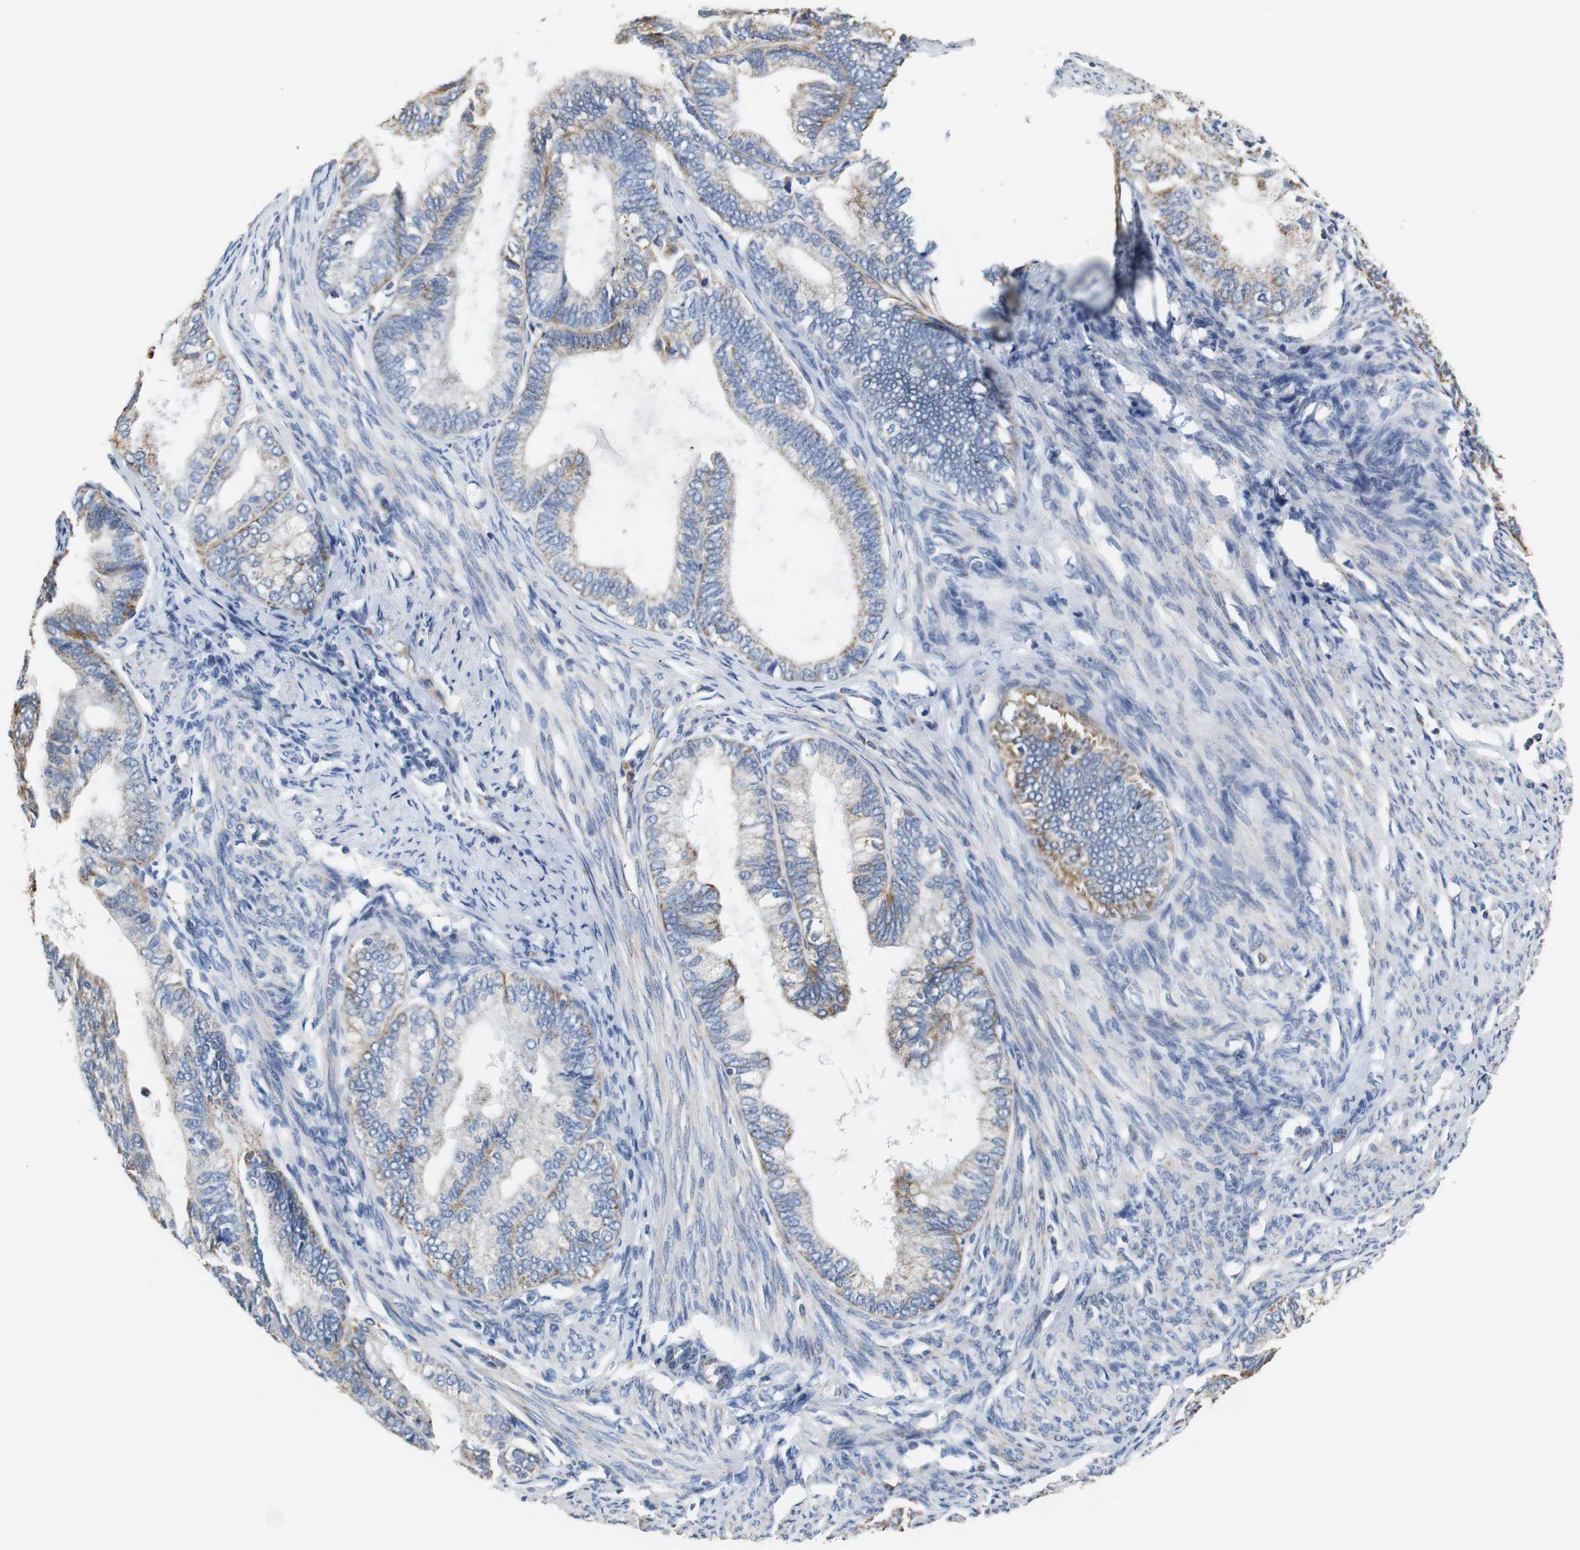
{"staining": {"intensity": "moderate", "quantity": "<25%", "location": "cytoplasmic/membranous"}, "tissue": "endometrial cancer", "cell_type": "Tumor cells", "image_type": "cancer", "snomed": [{"axis": "morphology", "description": "Adenocarcinoma, NOS"}, {"axis": "topography", "description": "Endometrium"}], "caption": "Adenocarcinoma (endometrial) tissue exhibits moderate cytoplasmic/membranous positivity in approximately <25% of tumor cells, visualized by immunohistochemistry. (DAB IHC with brightfield microscopy, high magnification).", "gene": "PCK1", "patient": {"sex": "female", "age": 86}}